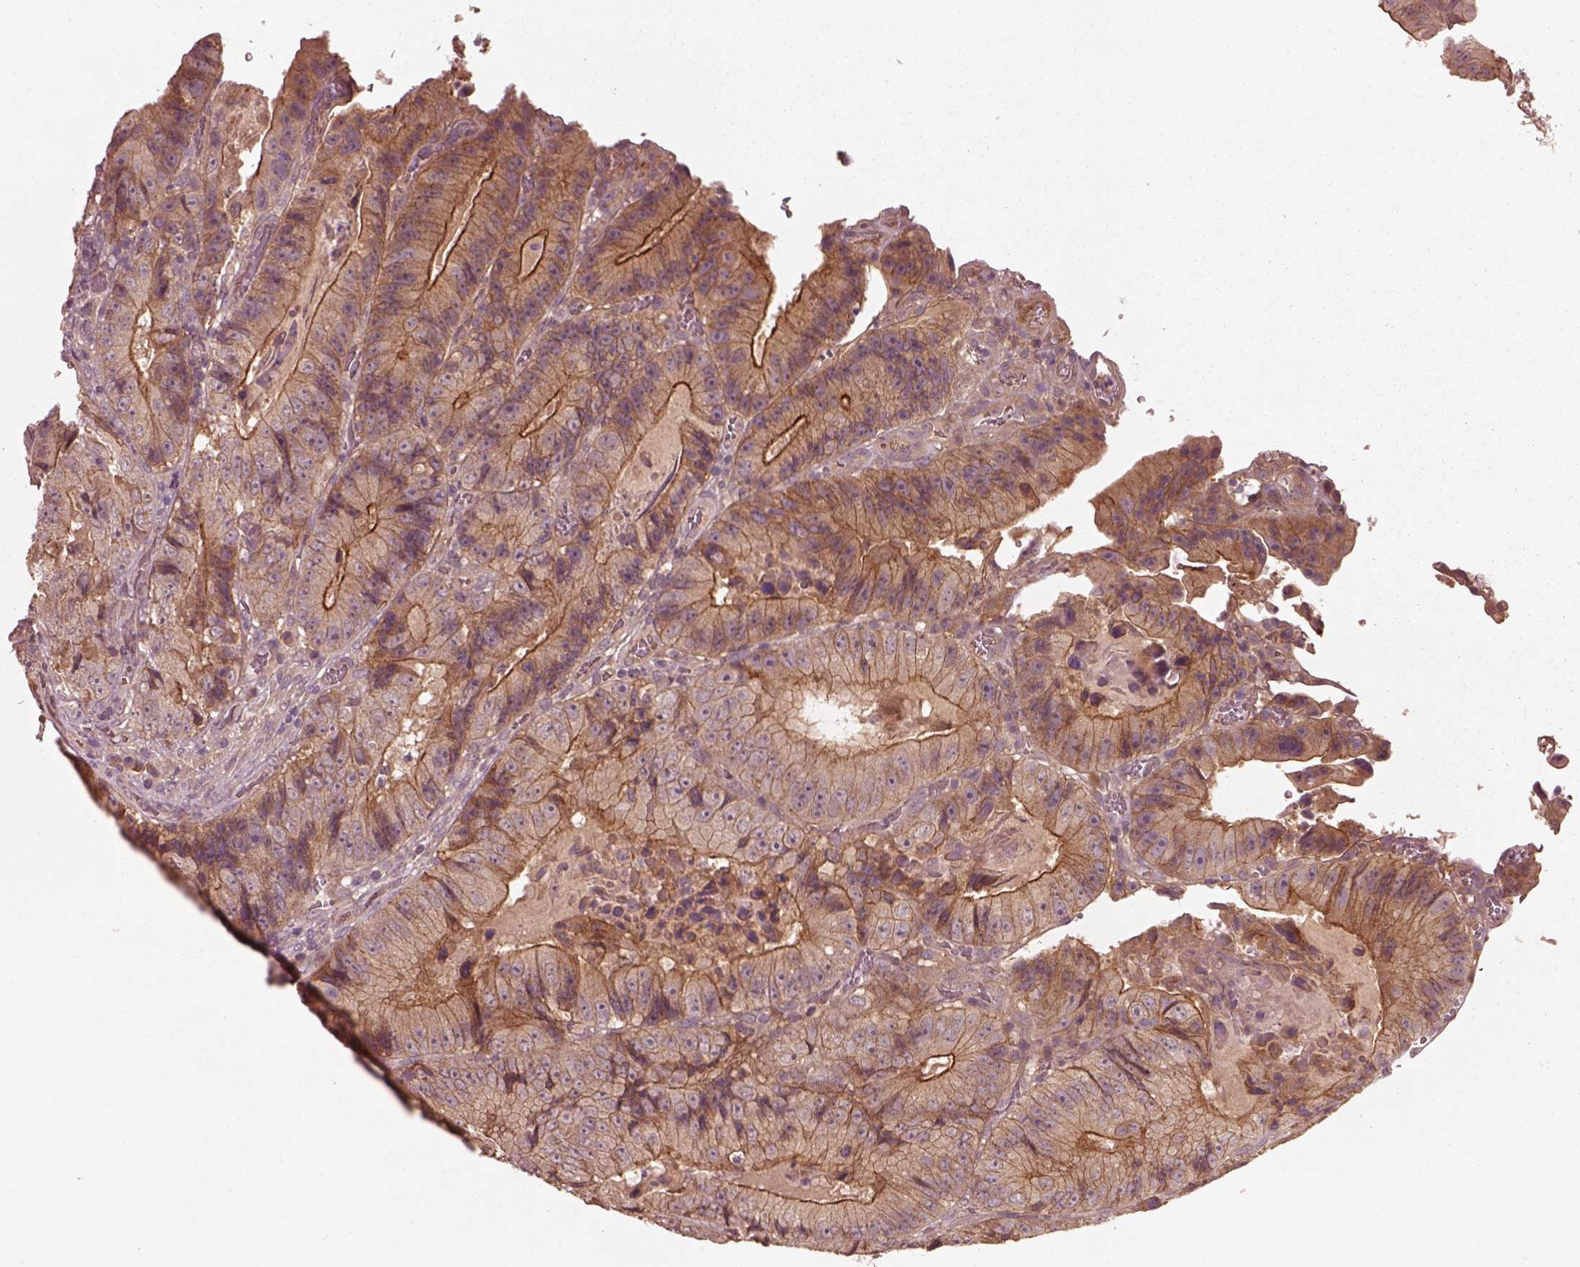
{"staining": {"intensity": "moderate", "quantity": ">75%", "location": "cytoplasmic/membranous"}, "tissue": "colorectal cancer", "cell_type": "Tumor cells", "image_type": "cancer", "snomed": [{"axis": "morphology", "description": "Adenocarcinoma, NOS"}, {"axis": "topography", "description": "Colon"}], "caption": "Immunohistochemical staining of human colorectal cancer (adenocarcinoma) displays medium levels of moderate cytoplasmic/membranous staining in about >75% of tumor cells.", "gene": "FAM234A", "patient": {"sex": "female", "age": 86}}